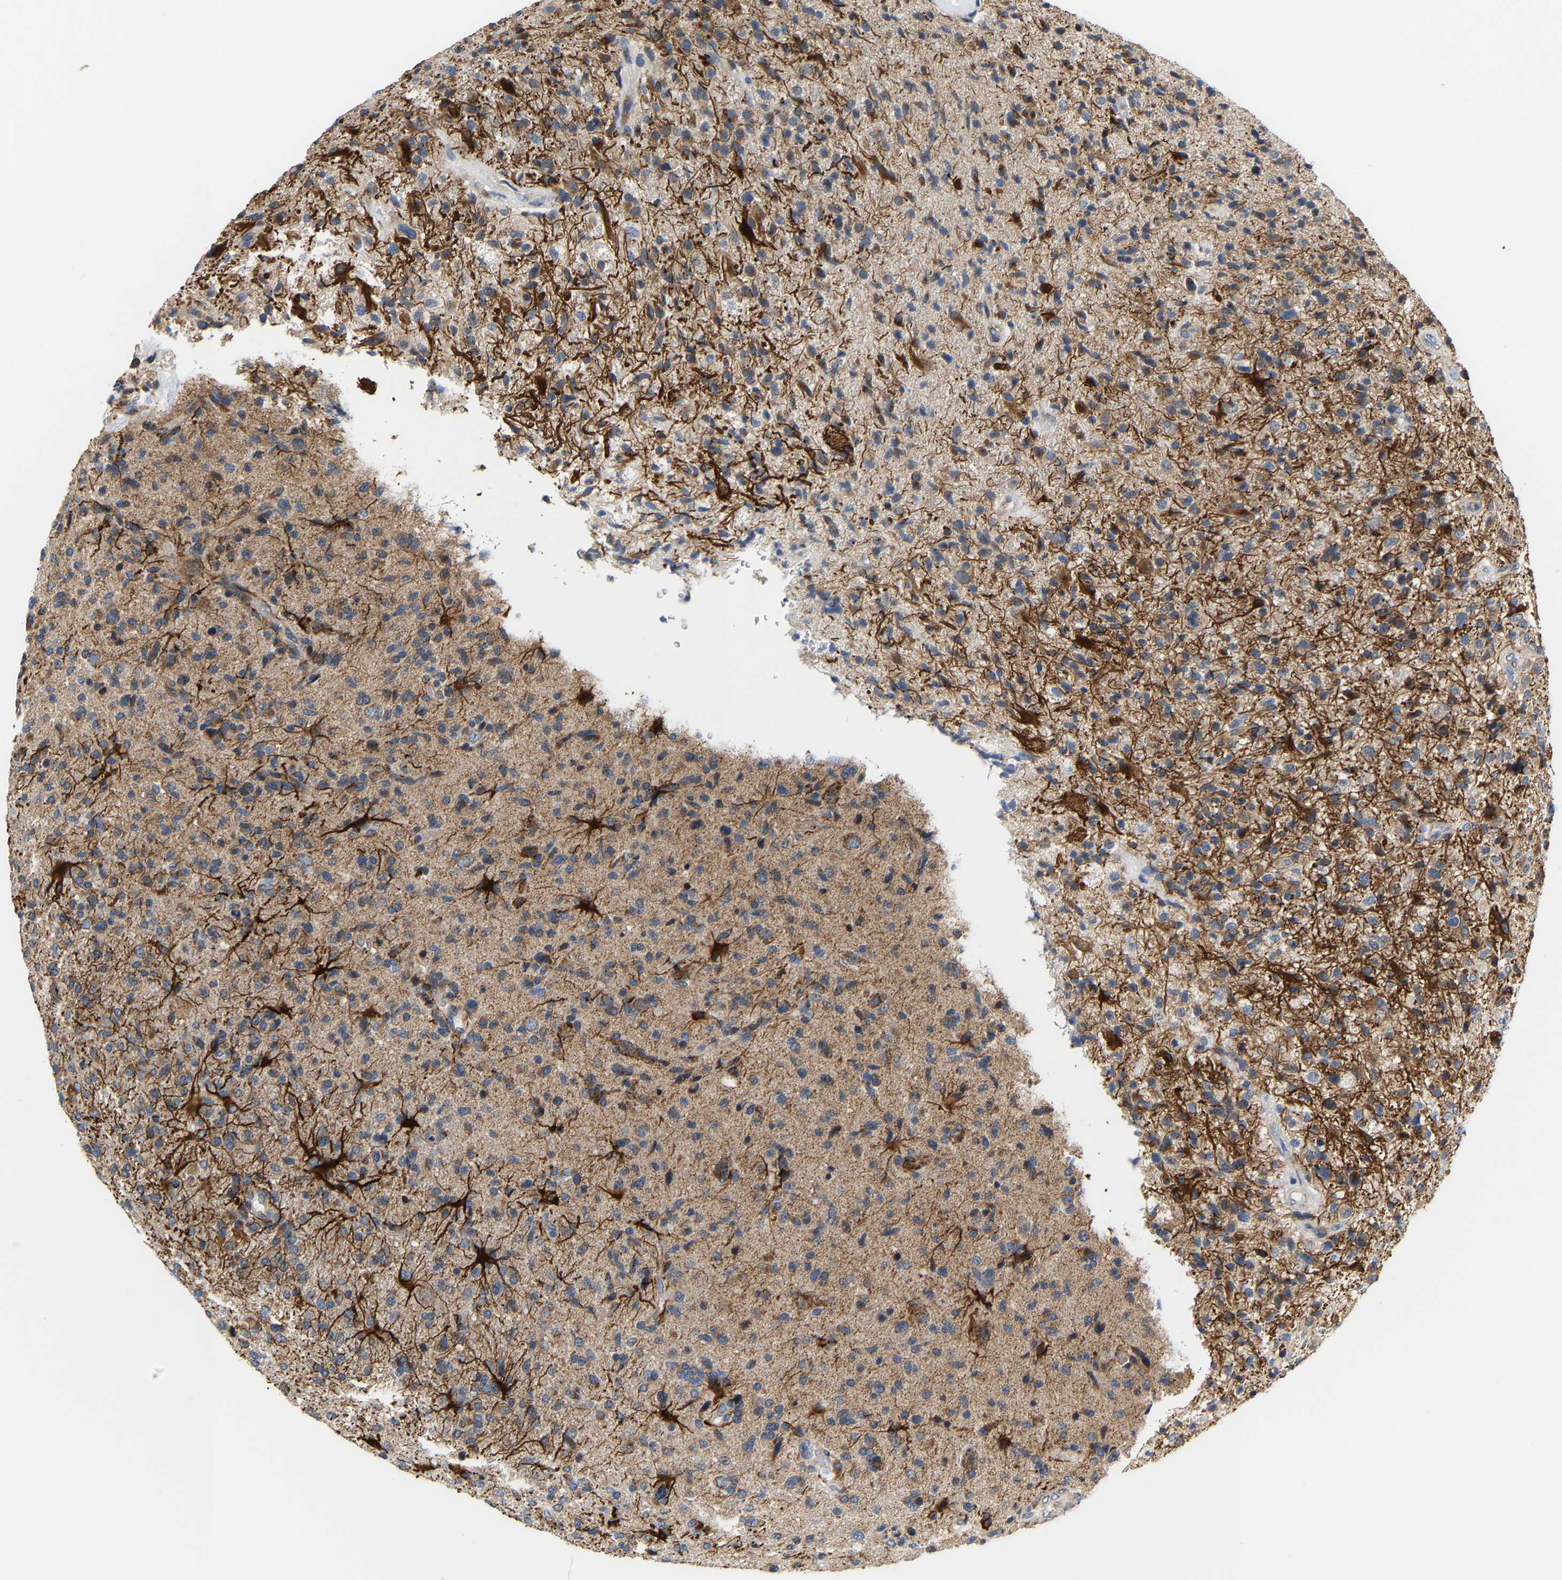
{"staining": {"intensity": "strong", "quantity": "25%-75%", "location": "cytoplasmic/membranous"}, "tissue": "glioma", "cell_type": "Tumor cells", "image_type": "cancer", "snomed": [{"axis": "morphology", "description": "Glioma, malignant, High grade"}, {"axis": "topography", "description": "Brain"}], "caption": "Glioma tissue demonstrates strong cytoplasmic/membranous staining in approximately 25%-75% of tumor cells", "gene": "TMEM168", "patient": {"sex": "male", "age": 72}}